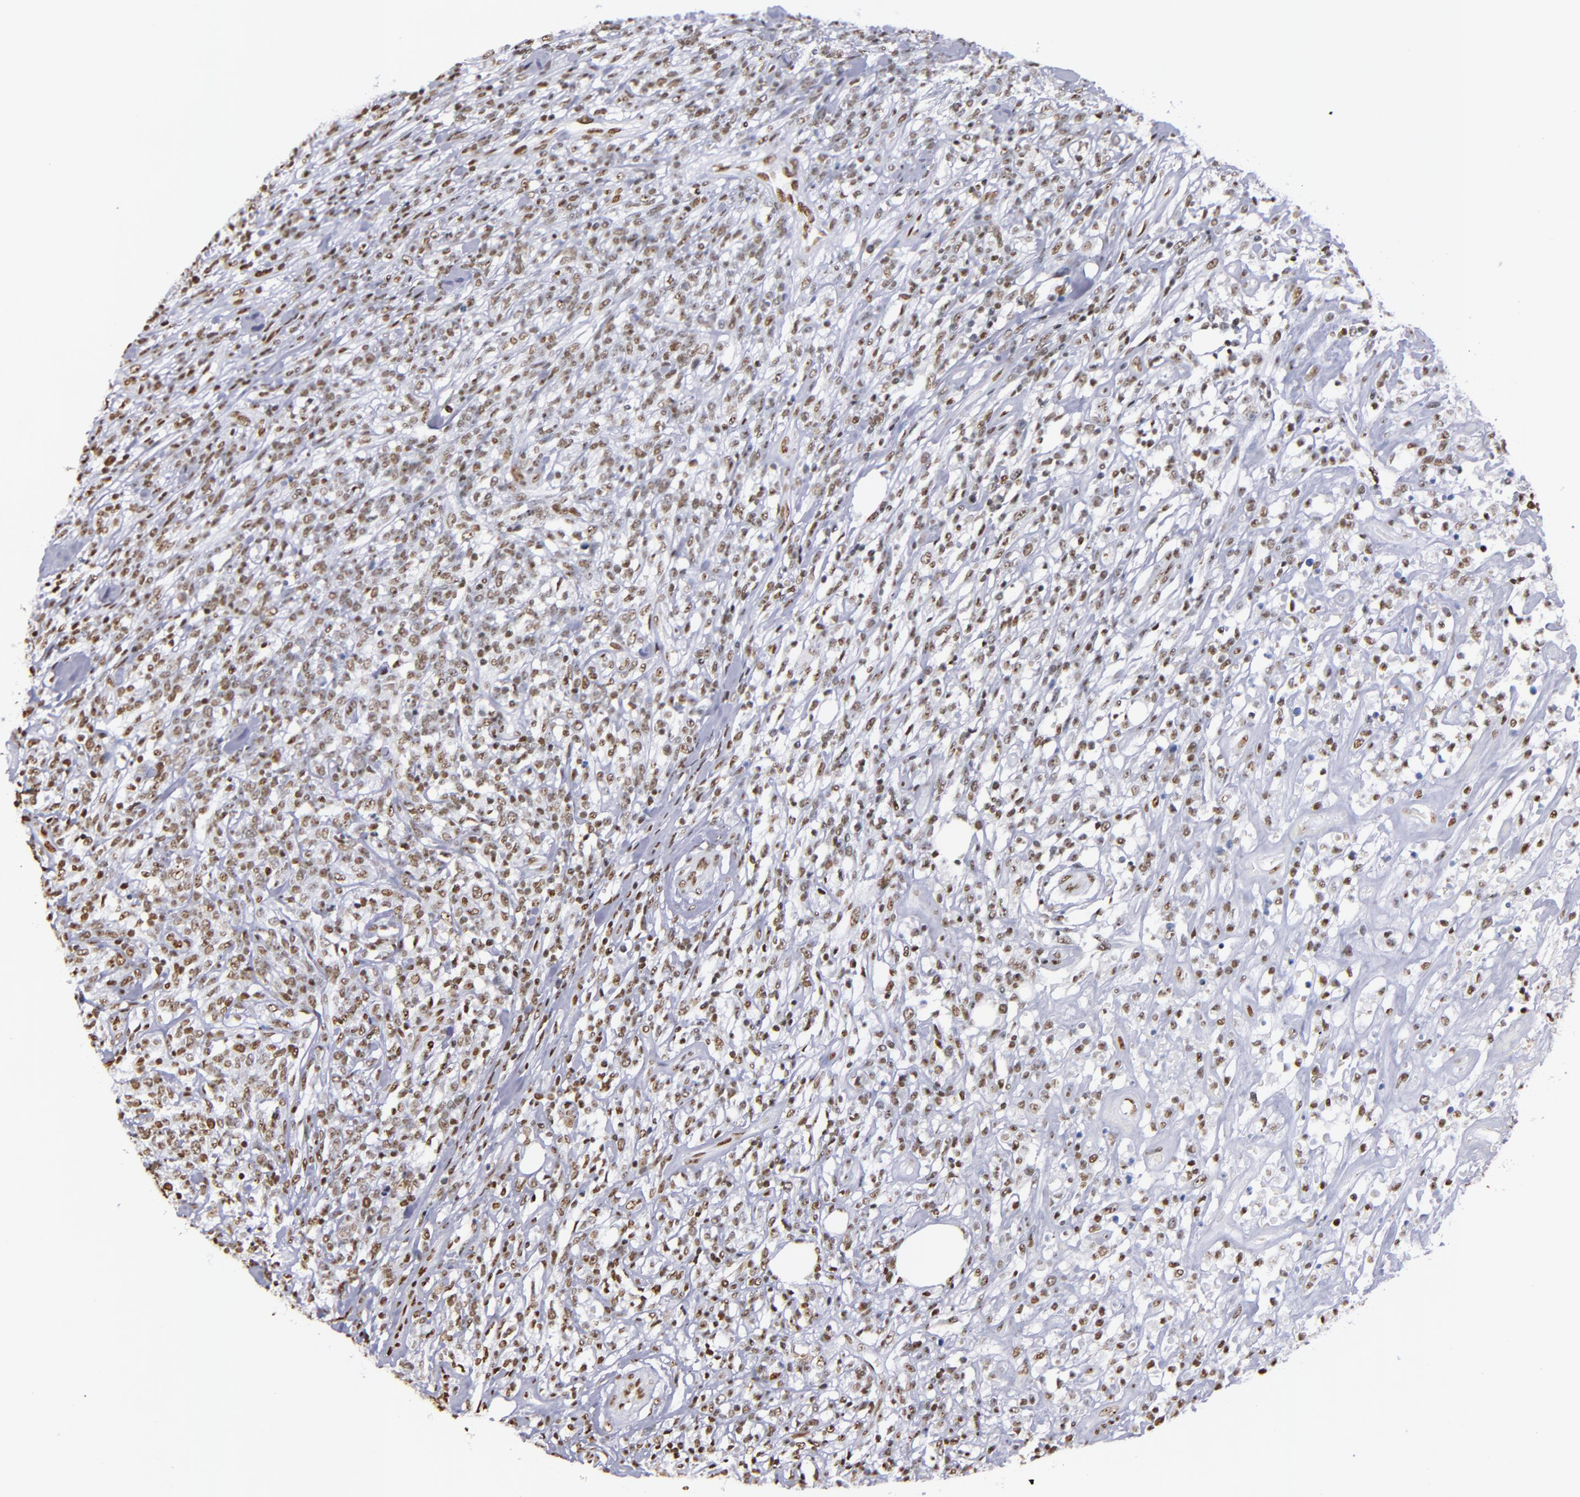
{"staining": {"intensity": "moderate", "quantity": ">75%", "location": "nuclear"}, "tissue": "lymphoma", "cell_type": "Tumor cells", "image_type": "cancer", "snomed": [{"axis": "morphology", "description": "Malignant lymphoma, non-Hodgkin's type, High grade"}, {"axis": "topography", "description": "Lymph node"}], "caption": "This photomicrograph demonstrates immunohistochemistry staining of lymphoma, with medium moderate nuclear positivity in approximately >75% of tumor cells.", "gene": "IFI16", "patient": {"sex": "female", "age": 73}}